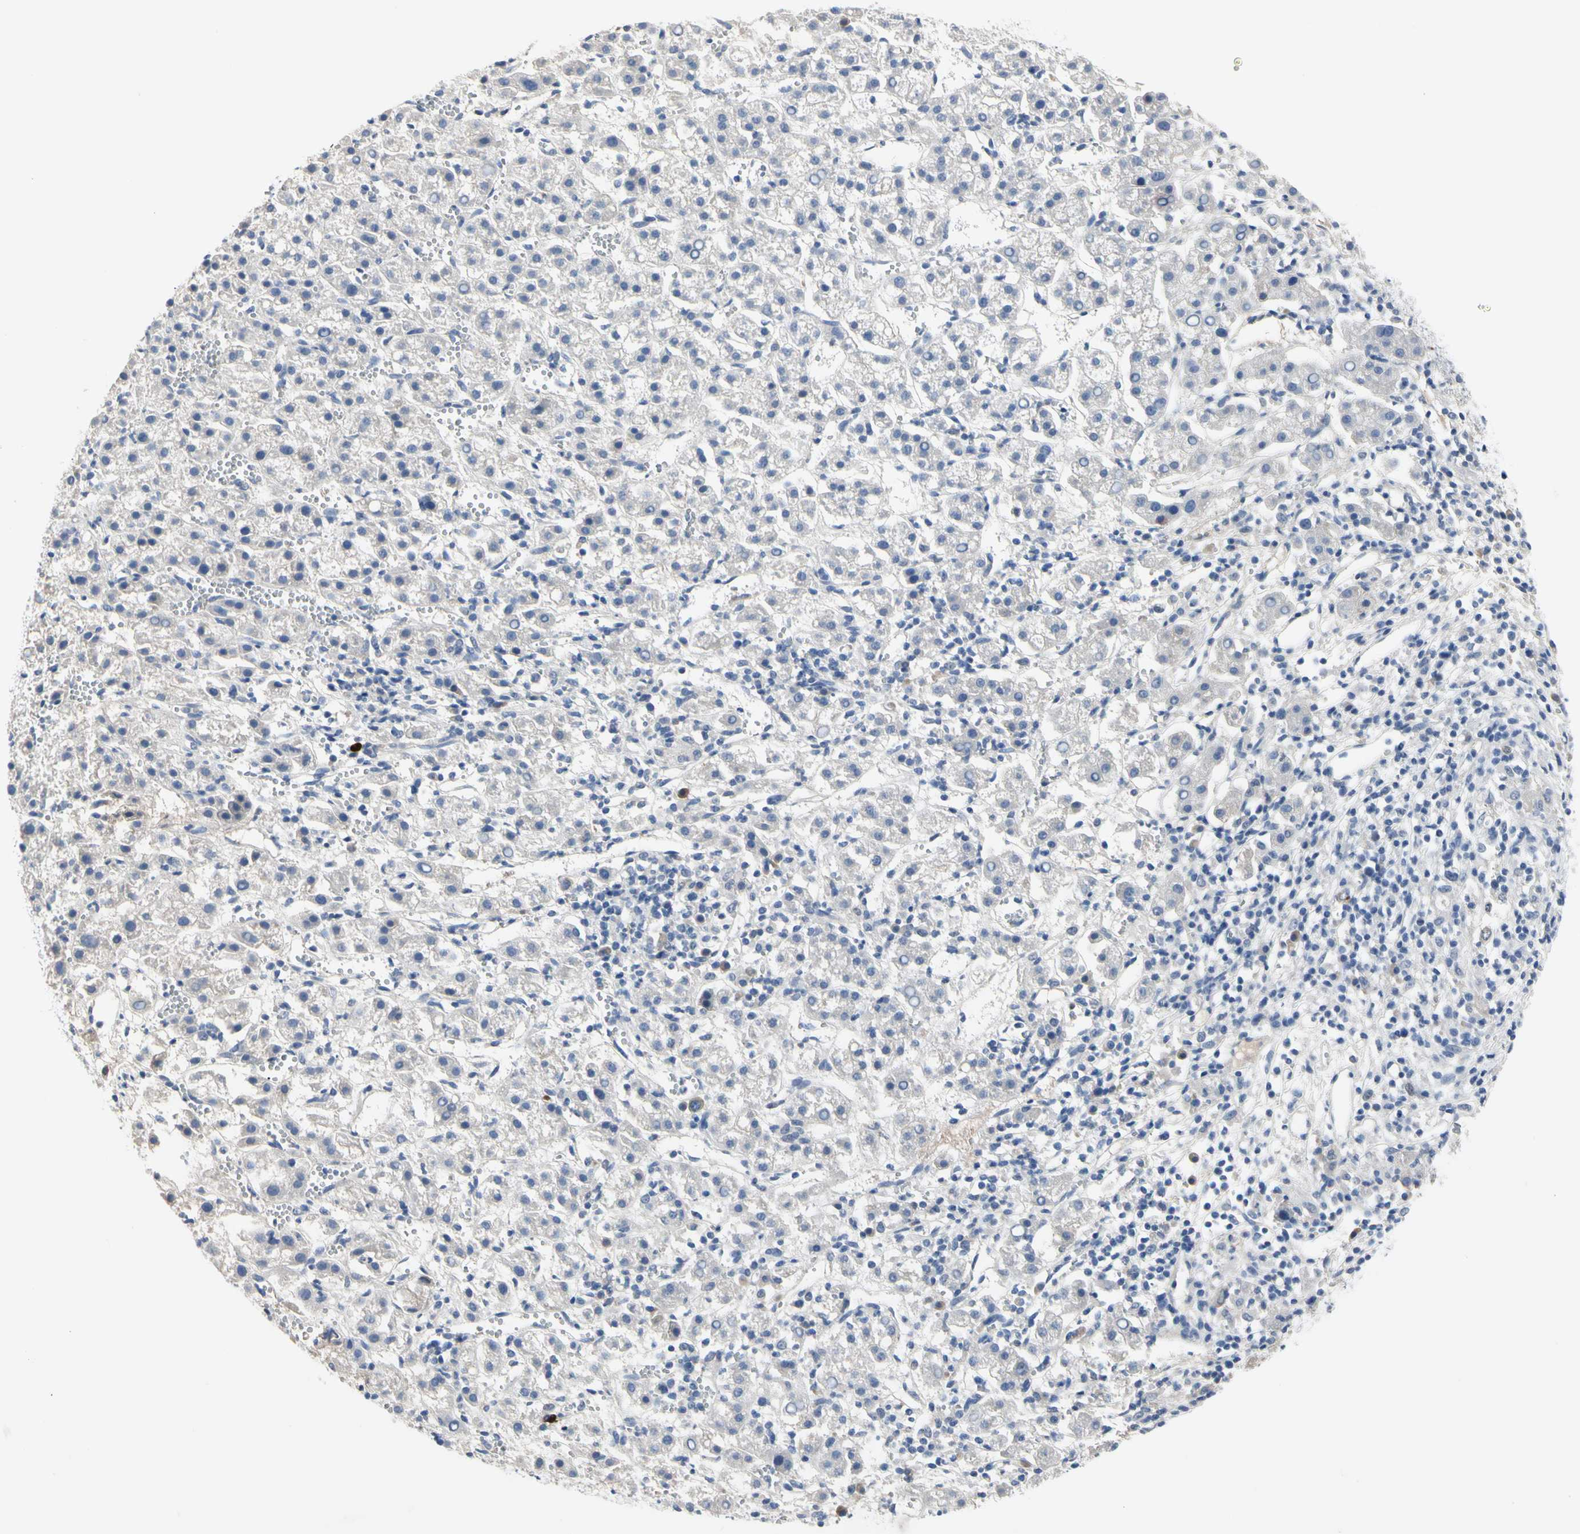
{"staining": {"intensity": "negative", "quantity": "none", "location": "none"}, "tissue": "liver cancer", "cell_type": "Tumor cells", "image_type": "cancer", "snomed": [{"axis": "morphology", "description": "Carcinoma, Hepatocellular, NOS"}, {"axis": "topography", "description": "Liver"}], "caption": "Immunohistochemistry (IHC) of liver hepatocellular carcinoma exhibits no positivity in tumor cells. (DAB IHC with hematoxylin counter stain).", "gene": "ECRG4", "patient": {"sex": "female", "age": 58}}